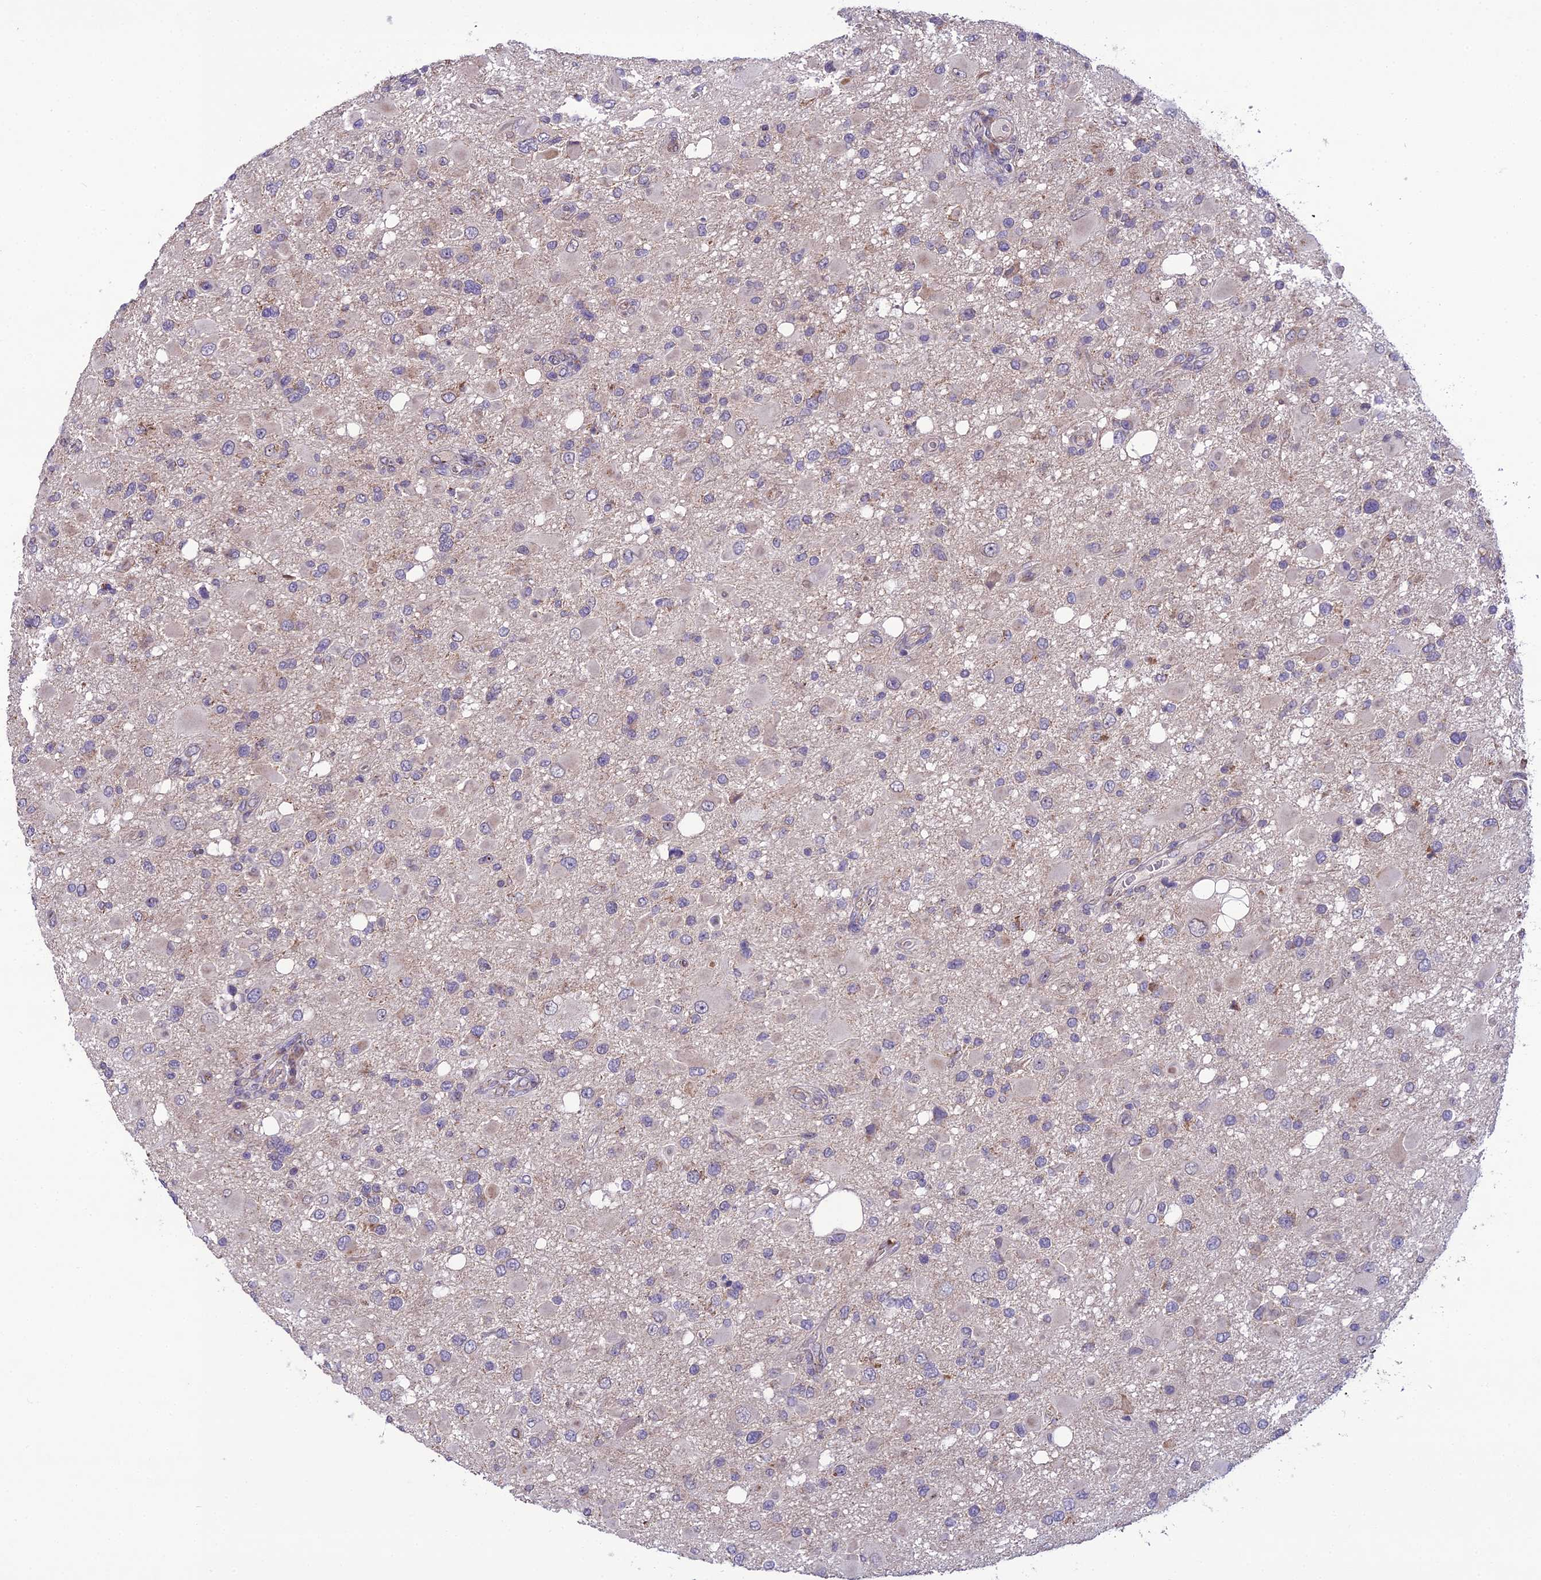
{"staining": {"intensity": "negative", "quantity": "none", "location": "none"}, "tissue": "glioma", "cell_type": "Tumor cells", "image_type": "cancer", "snomed": [{"axis": "morphology", "description": "Glioma, malignant, High grade"}, {"axis": "topography", "description": "Brain"}], "caption": "This is an immunohistochemistry (IHC) image of glioma. There is no positivity in tumor cells.", "gene": "NODAL", "patient": {"sex": "male", "age": 53}}